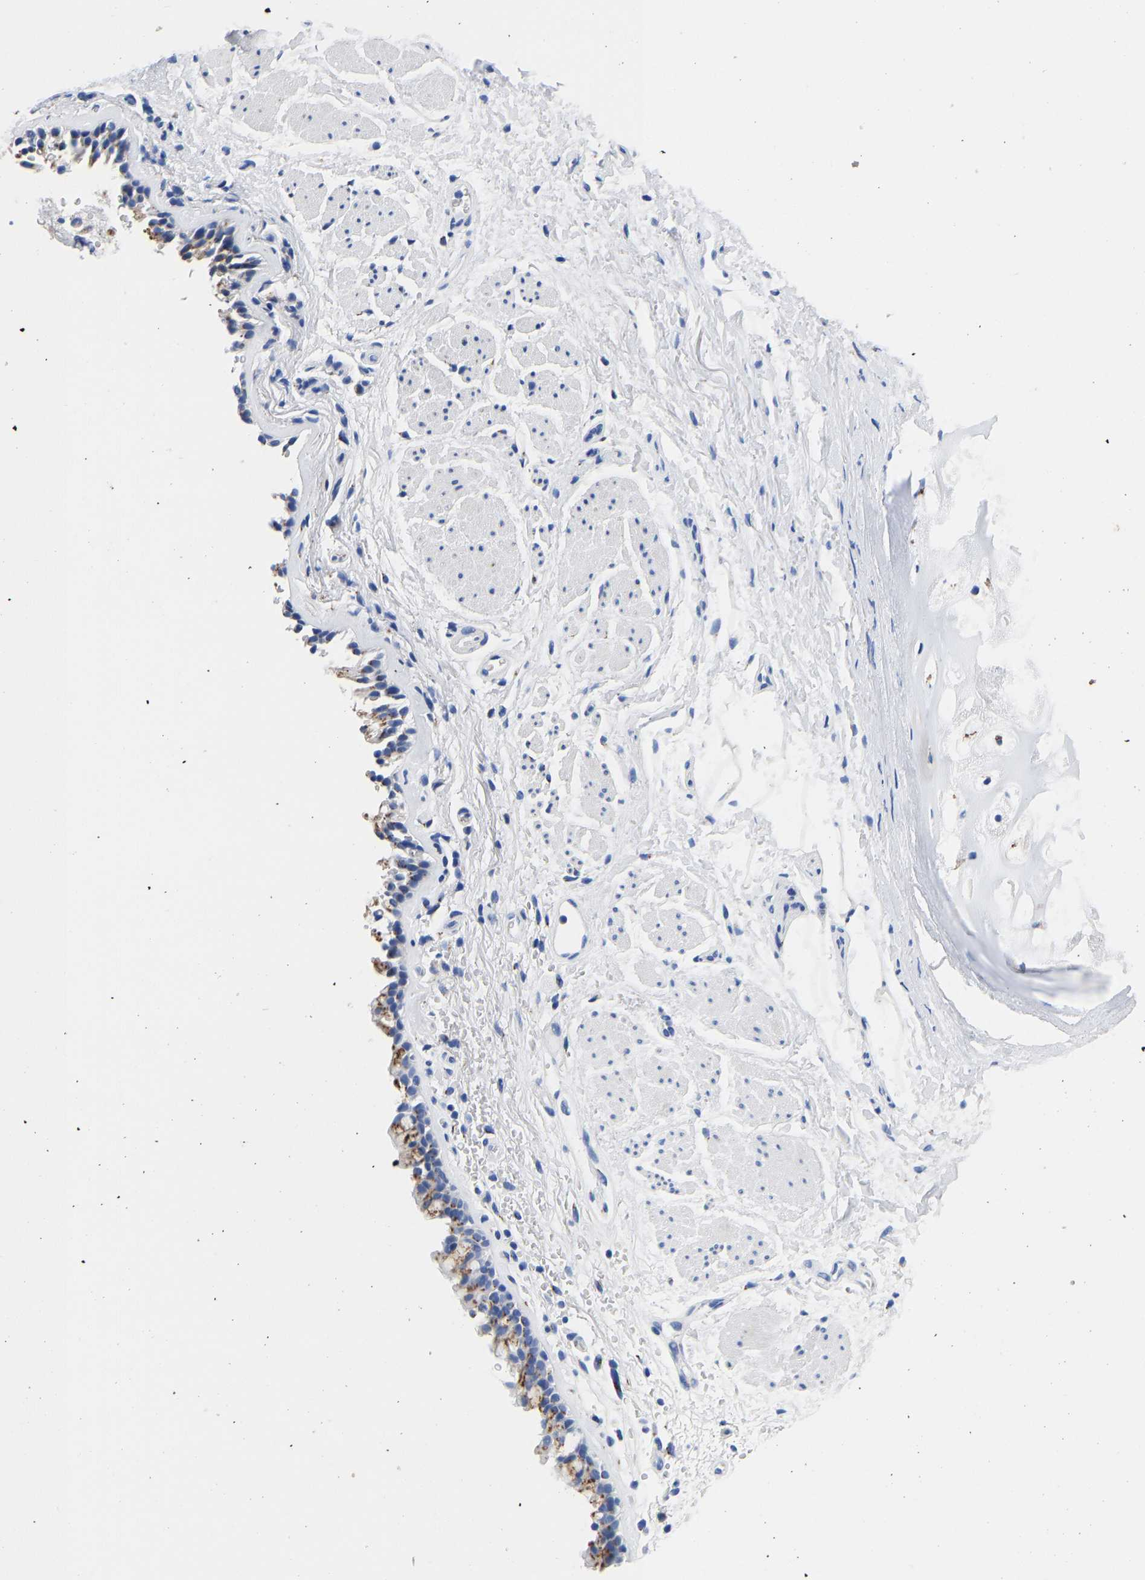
{"staining": {"intensity": "moderate", "quantity": "25%-75%", "location": "cytoplasmic/membranous"}, "tissue": "bronchus", "cell_type": "Respiratory epithelial cells", "image_type": "normal", "snomed": [{"axis": "morphology", "description": "Normal tissue, NOS"}, {"axis": "topography", "description": "Cartilage tissue"}, {"axis": "topography", "description": "Bronchus"}], "caption": "Immunohistochemistry (IHC) of normal bronchus displays medium levels of moderate cytoplasmic/membranous positivity in approximately 25%-75% of respiratory epithelial cells. (IHC, brightfield microscopy, high magnification).", "gene": "TMEM87A", "patient": {"sex": "female", "age": 53}}